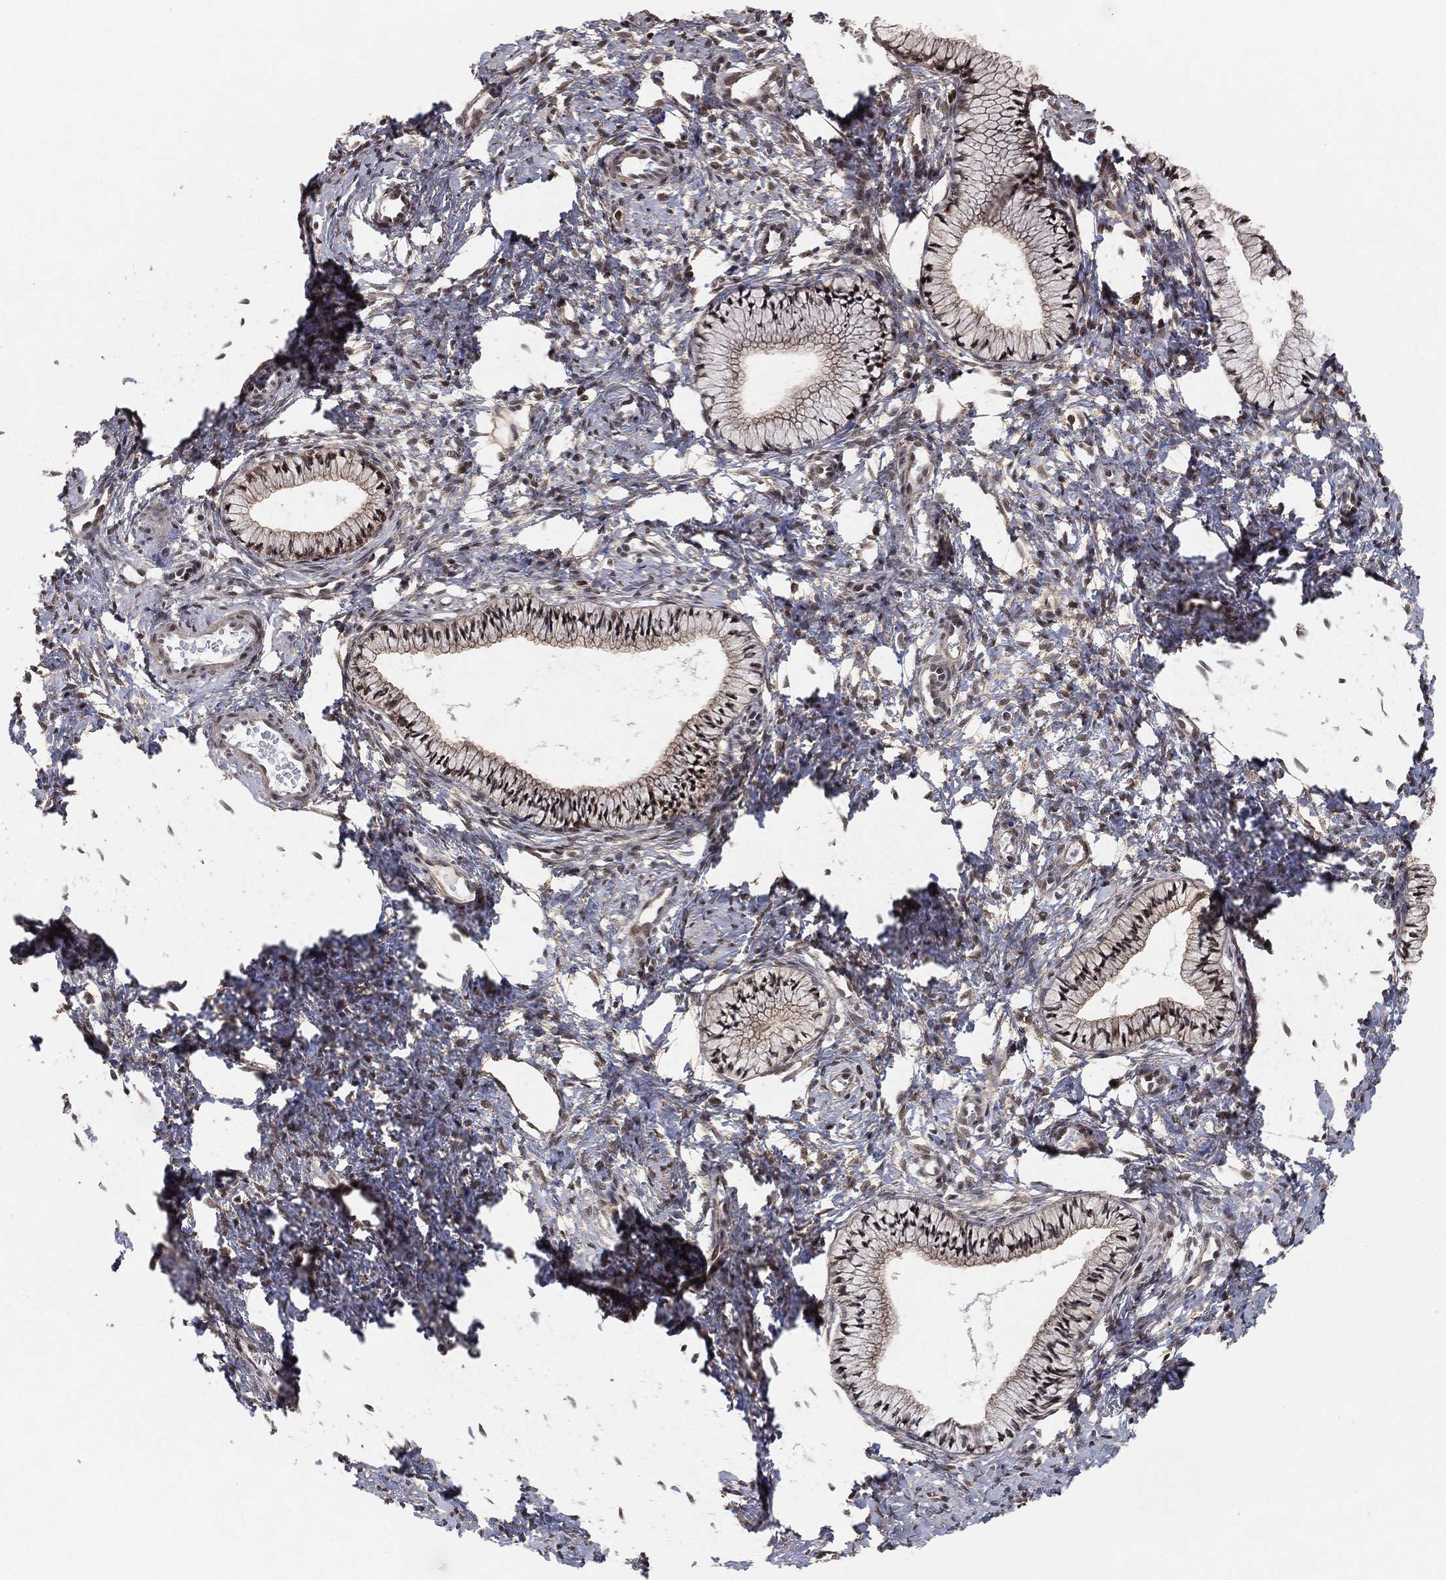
{"staining": {"intensity": "strong", "quantity": ">75%", "location": "nuclear"}, "tissue": "cervix", "cell_type": "Glandular cells", "image_type": "normal", "snomed": [{"axis": "morphology", "description": "Normal tissue, NOS"}, {"axis": "topography", "description": "Cervix"}], "caption": "The immunohistochemical stain labels strong nuclear expression in glandular cells of normal cervix. The protein is shown in brown color, while the nuclei are stained blue.", "gene": "RSRC2", "patient": {"sex": "female", "age": 39}}